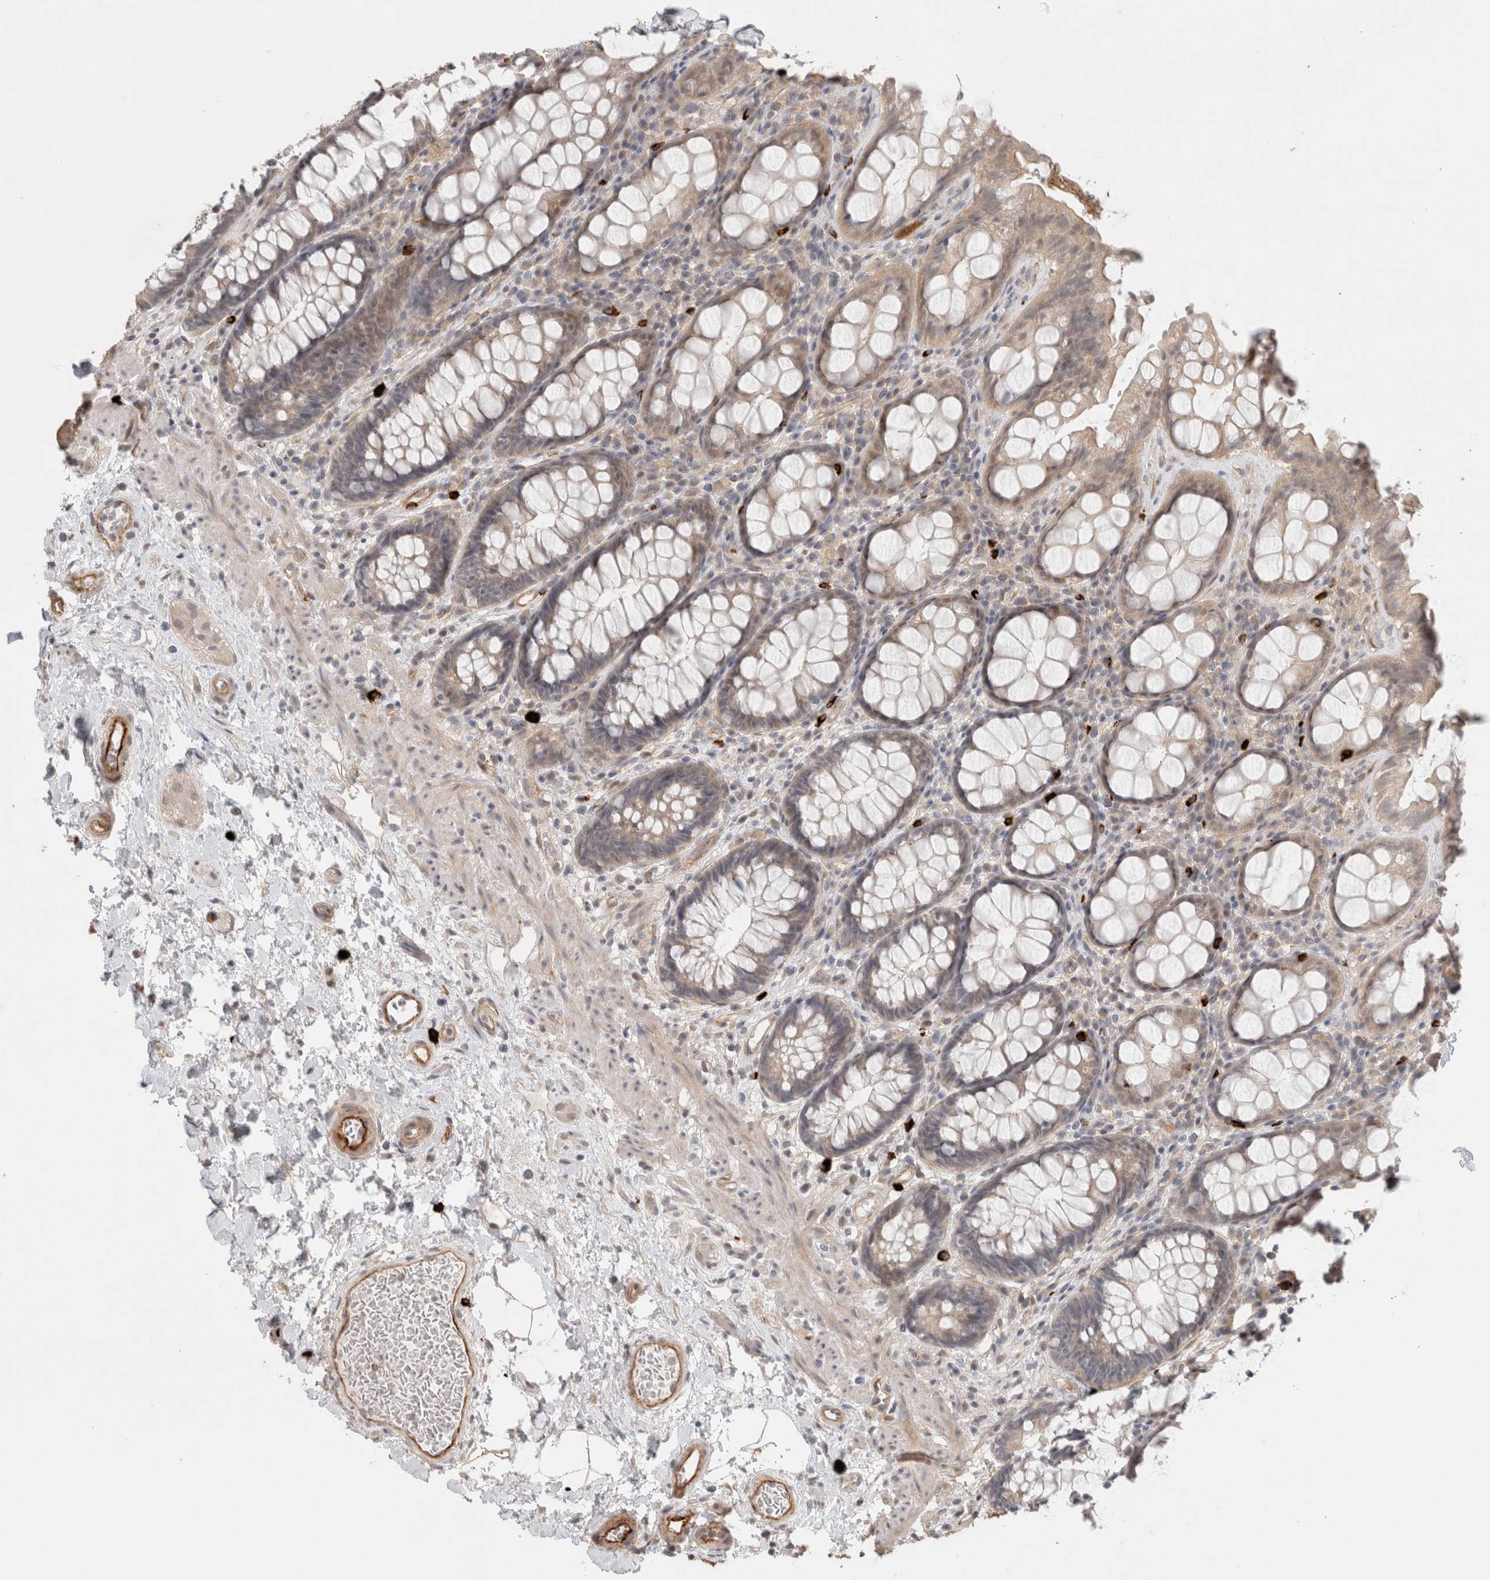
{"staining": {"intensity": "weak", "quantity": ">75%", "location": "cytoplasmic/membranous"}, "tissue": "rectum", "cell_type": "Glandular cells", "image_type": "normal", "snomed": [{"axis": "morphology", "description": "Normal tissue, NOS"}, {"axis": "topography", "description": "Rectum"}], "caption": "Brown immunohistochemical staining in normal human rectum displays weak cytoplasmic/membranous staining in approximately >75% of glandular cells.", "gene": "HSPG2", "patient": {"sex": "male", "age": 64}}